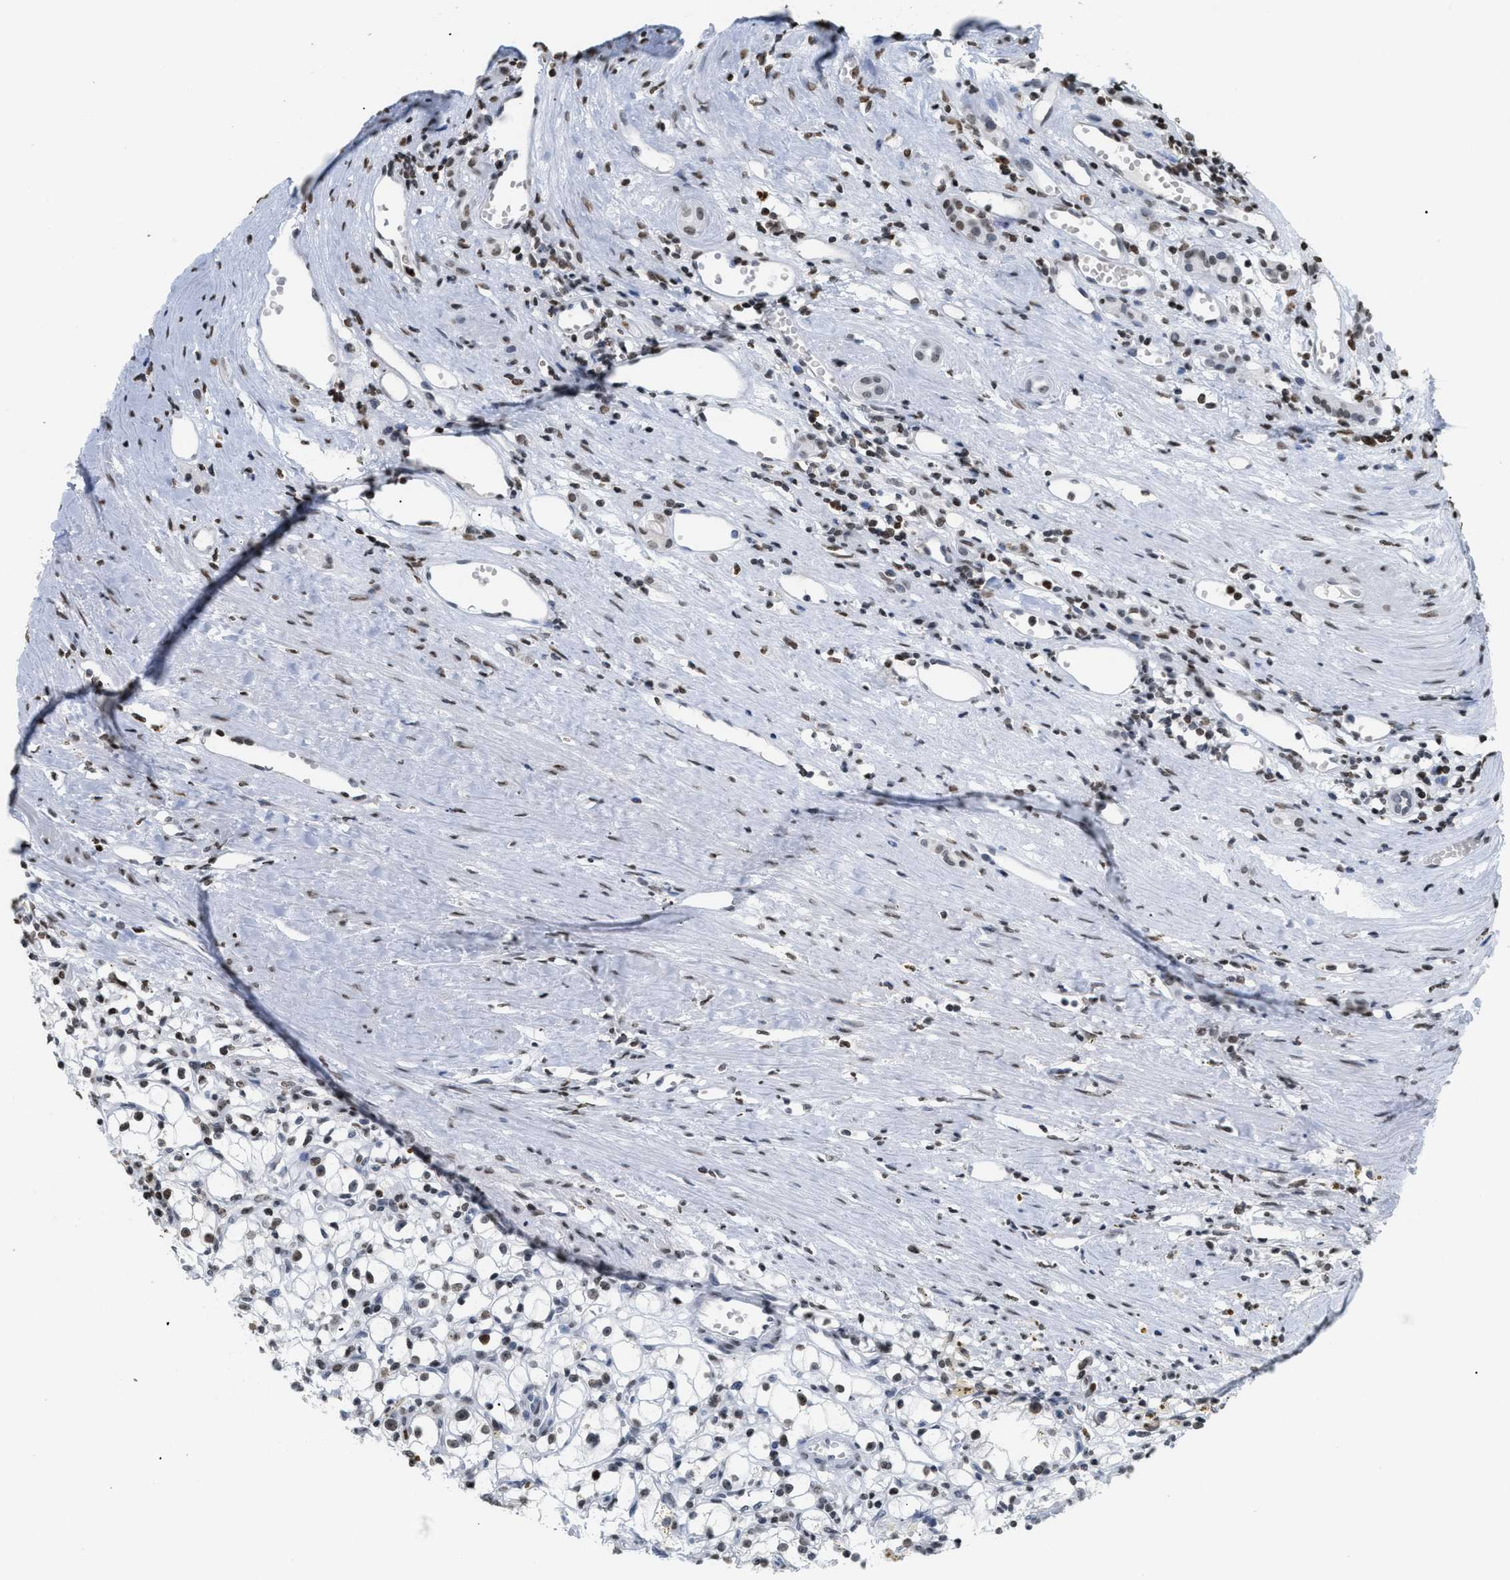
{"staining": {"intensity": "moderate", "quantity": ">75%", "location": "nuclear"}, "tissue": "renal cancer", "cell_type": "Tumor cells", "image_type": "cancer", "snomed": [{"axis": "morphology", "description": "Adenocarcinoma, NOS"}, {"axis": "topography", "description": "Kidney"}], "caption": "Immunohistochemical staining of human renal cancer reveals medium levels of moderate nuclear expression in approximately >75% of tumor cells. (Stains: DAB (3,3'-diaminobenzidine) in brown, nuclei in blue, Microscopy: brightfield microscopy at high magnification).", "gene": "HMGN2", "patient": {"sex": "male", "age": 56}}